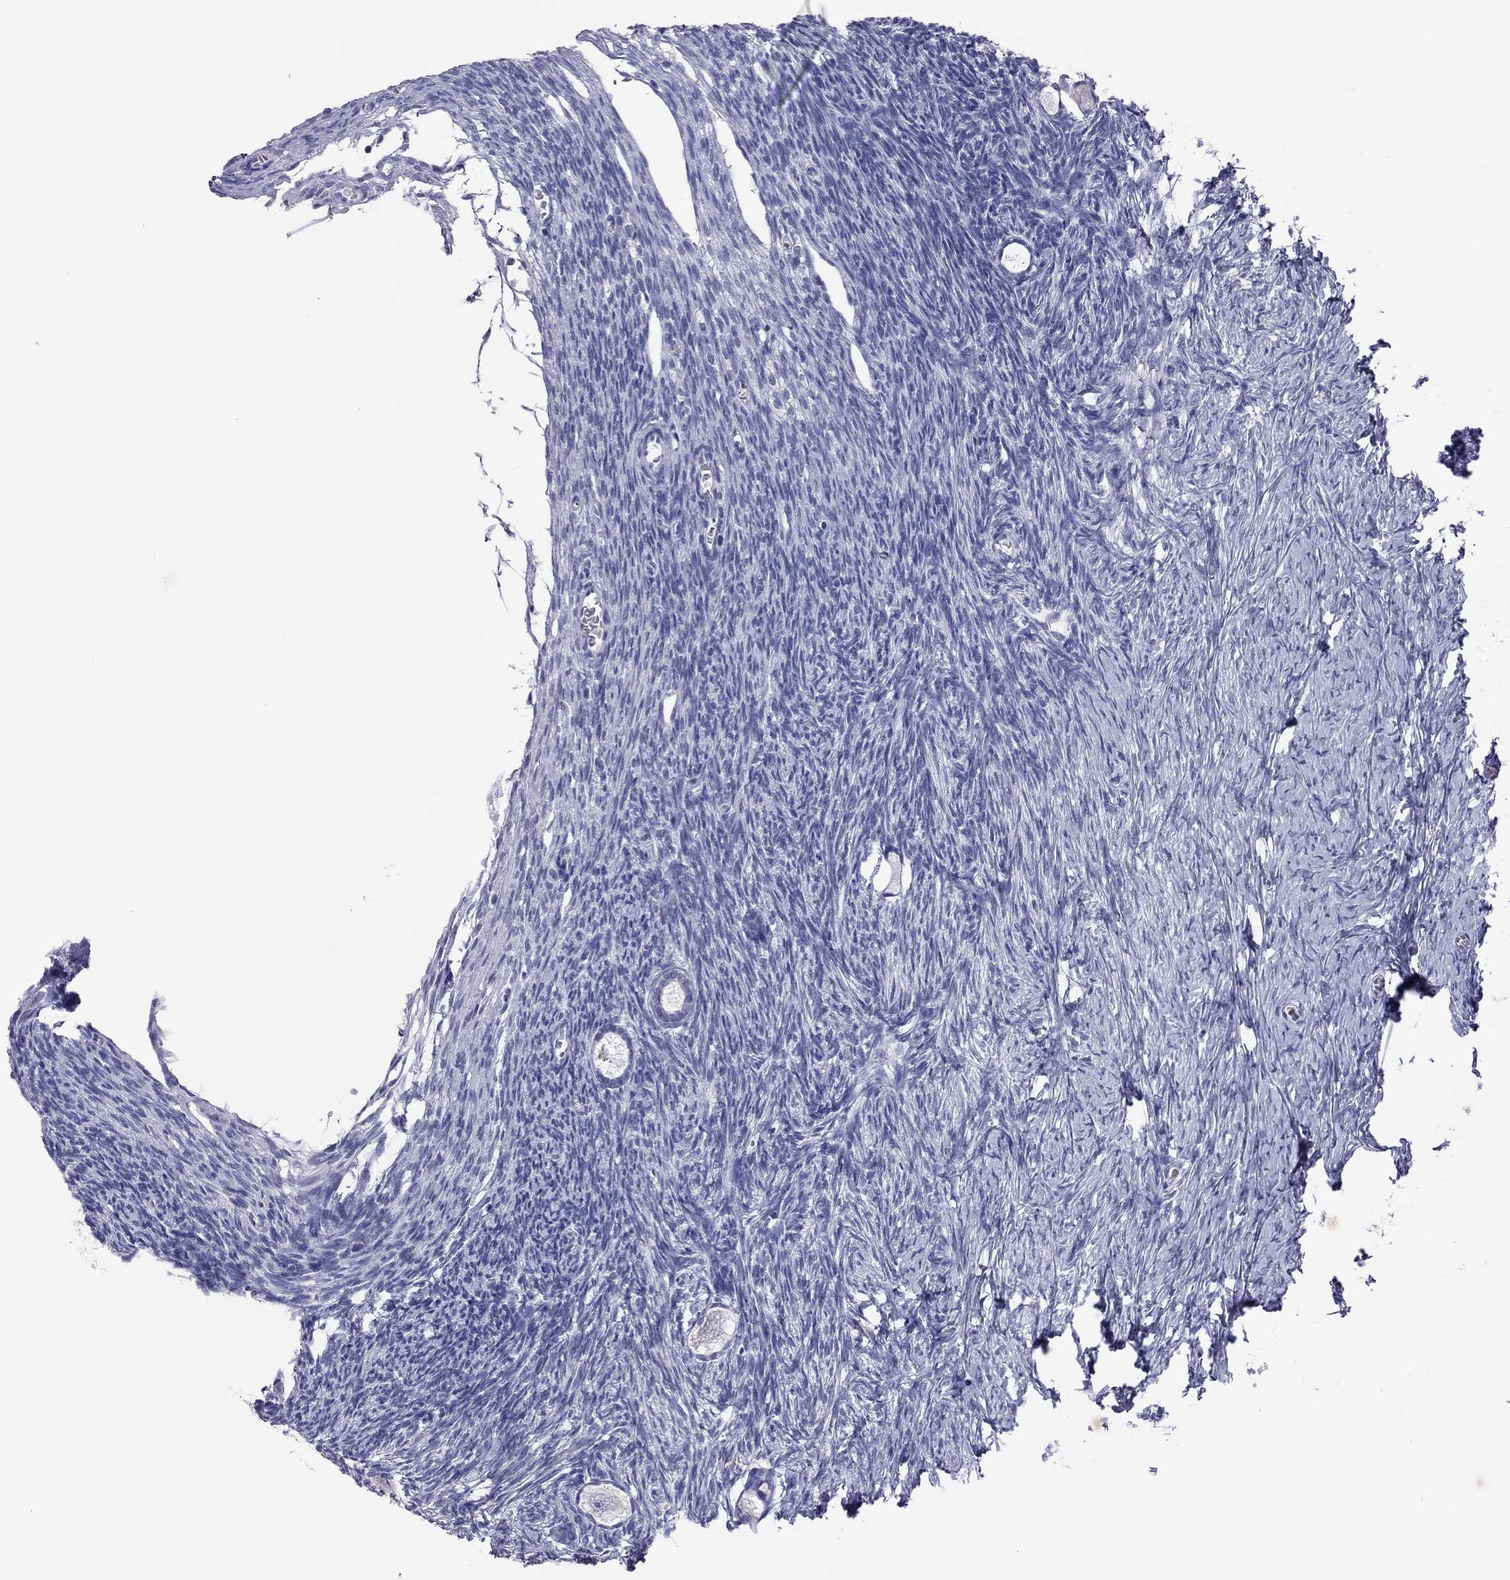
{"staining": {"intensity": "negative", "quantity": "none", "location": "none"}, "tissue": "ovary", "cell_type": "Follicle cells", "image_type": "normal", "snomed": [{"axis": "morphology", "description": "Normal tissue, NOS"}, {"axis": "topography", "description": "Ovary"}], "caption": "The immunohistochemistry (IHC) micrograph has no significant staining in follicle cells of ovary. (DAB (3,3'-diaminobenzidine) immunohistochemistry (IHC) with hematoxylin counter stain).", "gene": "PHOX2A", "patient": {"sex": "female", "age": 27}}